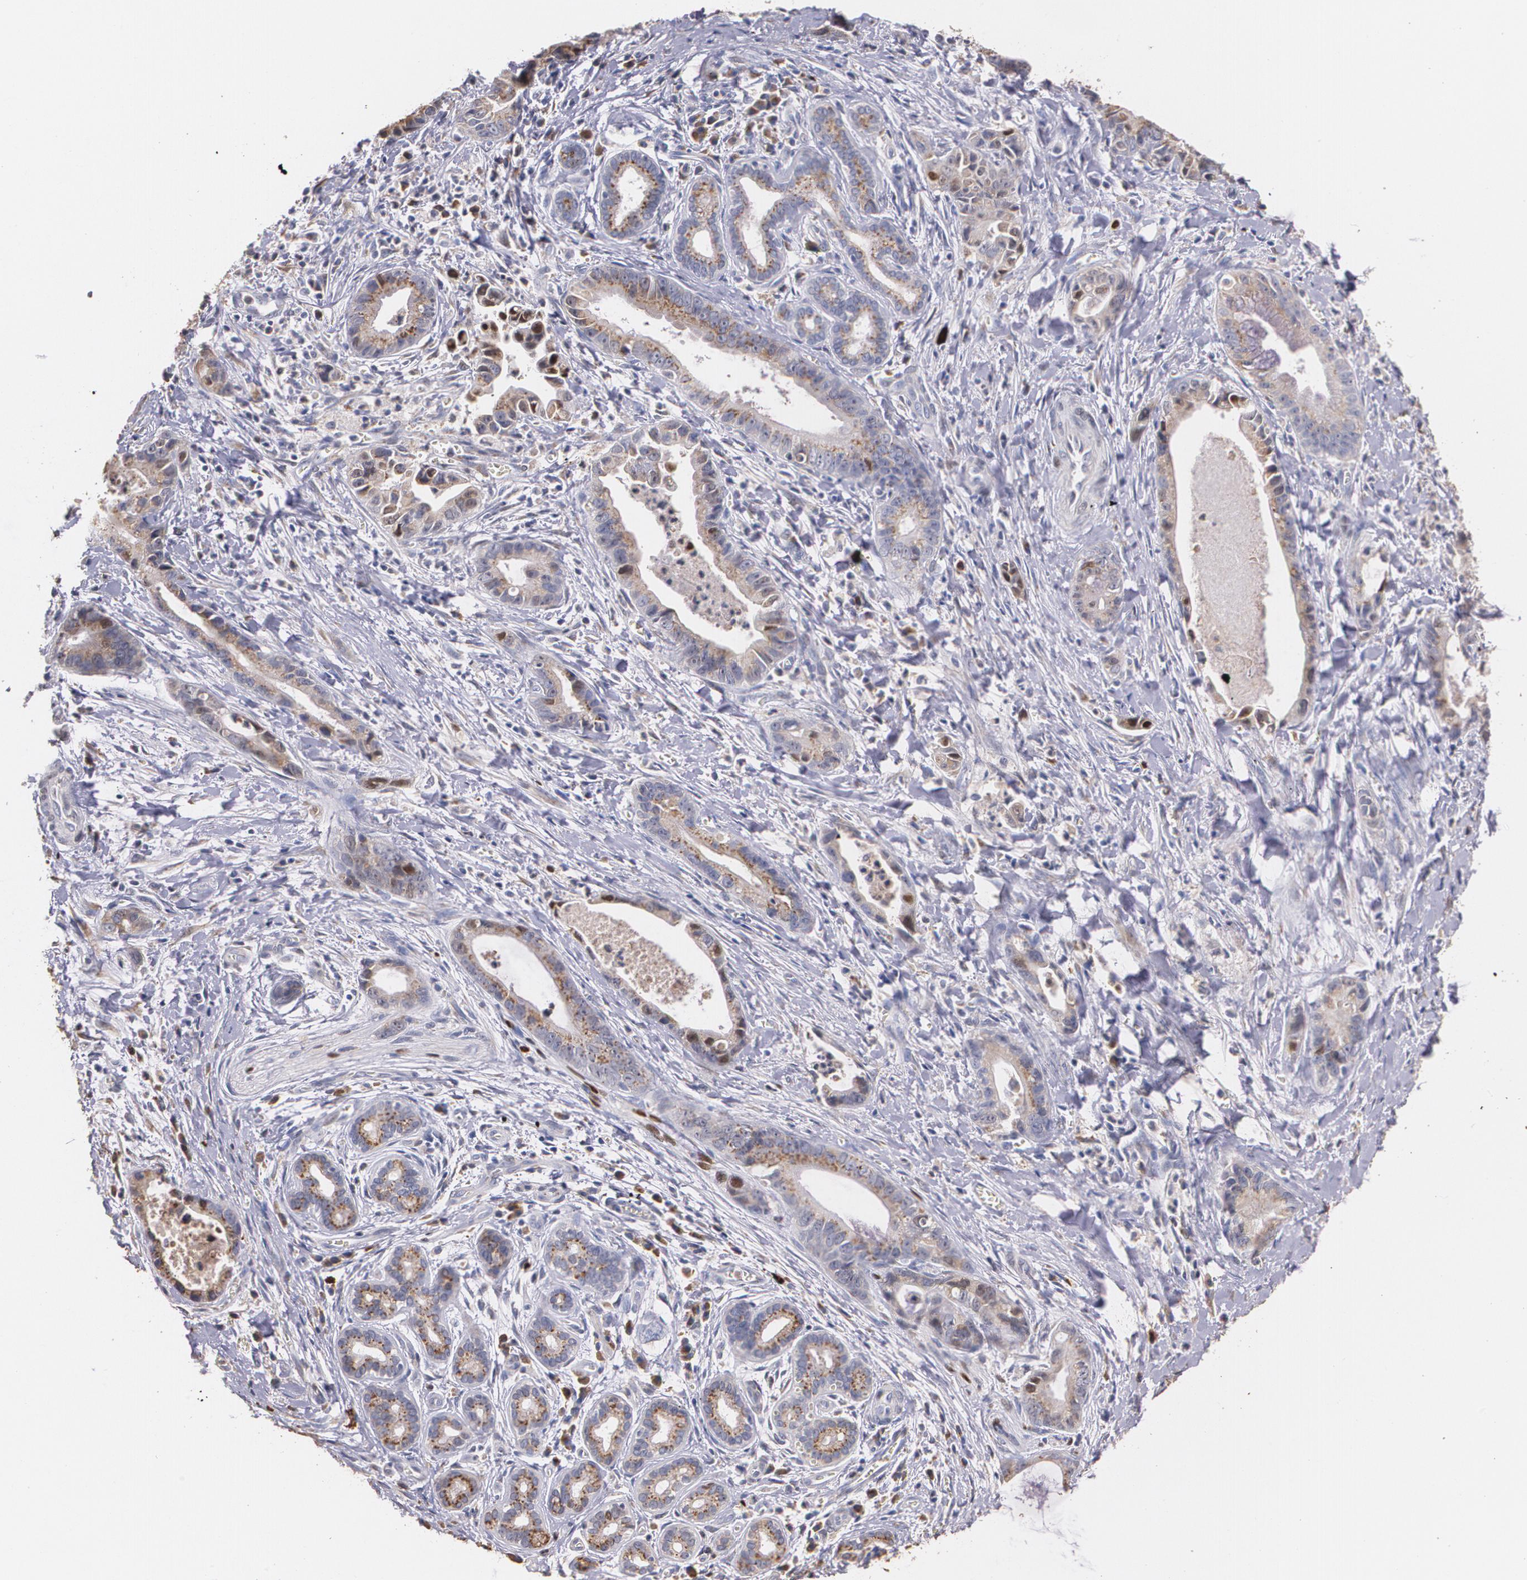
{"staining": {"intensity": "moderate", "quantity": ">75%", "location": "cytoplasmic/membranous"}, "tissue": "liver cancer", "cell_type": "Tumor cells", "image_type": "cancer", "snomed": [{"axis": "morphology", "description": "Cholangiocarcinoma"}, {"axis": "topography", "description": "Liver"}], "caption": "Immunohistochemical staining of liver cancer displays moderate cytoplasmic/membranous protein positivity in approximately >75% of tumor cells.", "gene": "ATF3", "patient": {"sex": "female", "age": 55}}